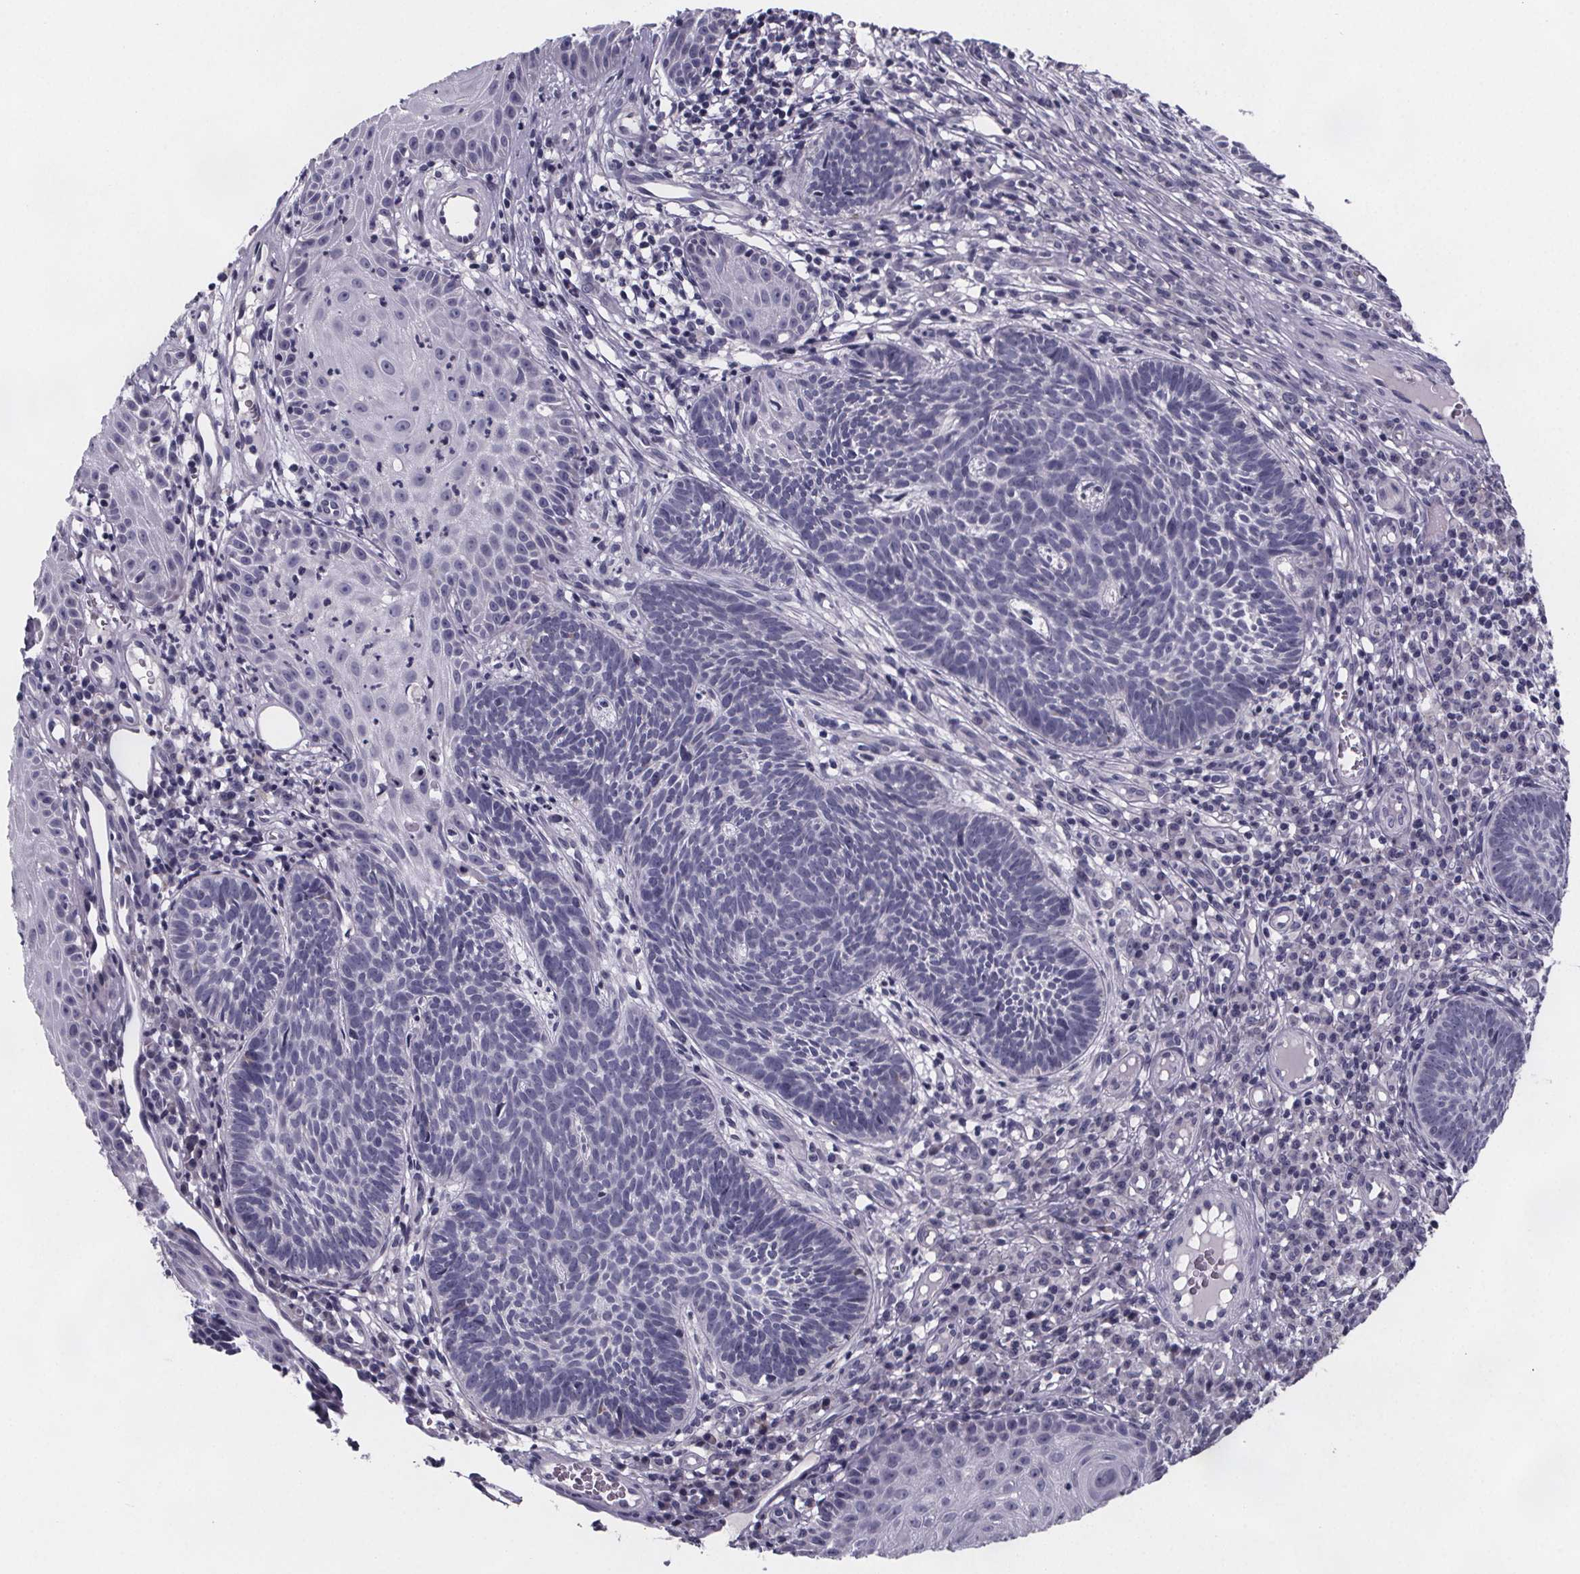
{"staining": {"intensity": "negative", "quantity": "none", "location": "none"}, "tissue": "skin cancer", "cell_type": "Tumor cells", "image_type": "cancer", "snomed": [{"axis": "morphology", "description": "Basal cell carcinoma"}, {"axis": "topography", "description": "Skin"}], "caption": "This is an IHC image of human skin basal cell carcinoma. There is no expression in tumor cells.", "gene": "PAH", "patient": {"sex": "male", "age": 59}}